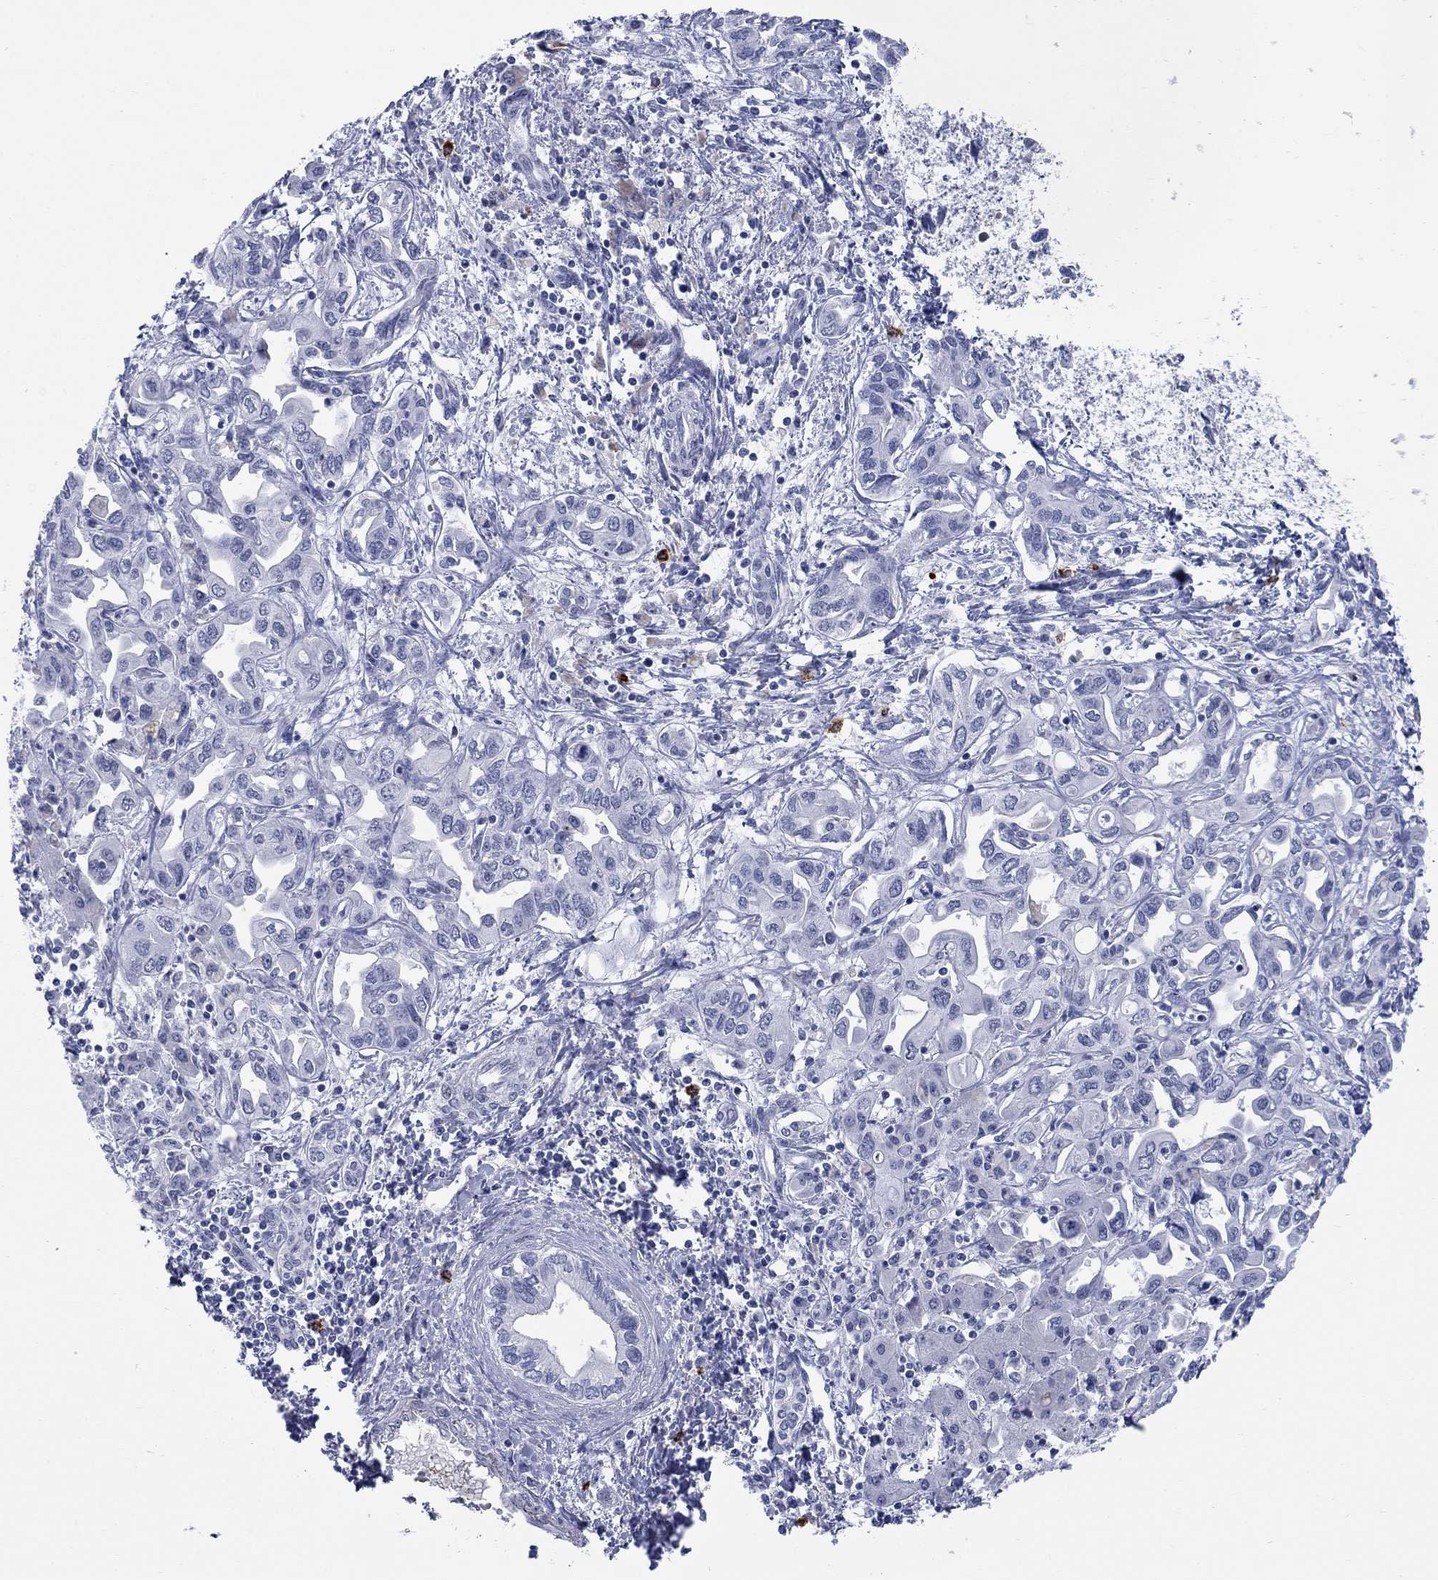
{"staining": {"intensity": "negative", "quantity": "none", "location": "none"}, "tissue": "liver cancer", "cell_type": "Tumor cells", "image_type": "cancer", "snomed": [{"axis": "morphology", "description": "Cholangiocarcinoma"}, {"axis": "topography", "description": "Liver"}], "caption": "An immunohistochemistry (IHC) image of cholangiocarcinoma (liver) is shown. There is no staining in tumor cells of cholangiocarcinoma (liver).", "gene": "ECEL1", "patient": {"sex": "female", "age": 64}}